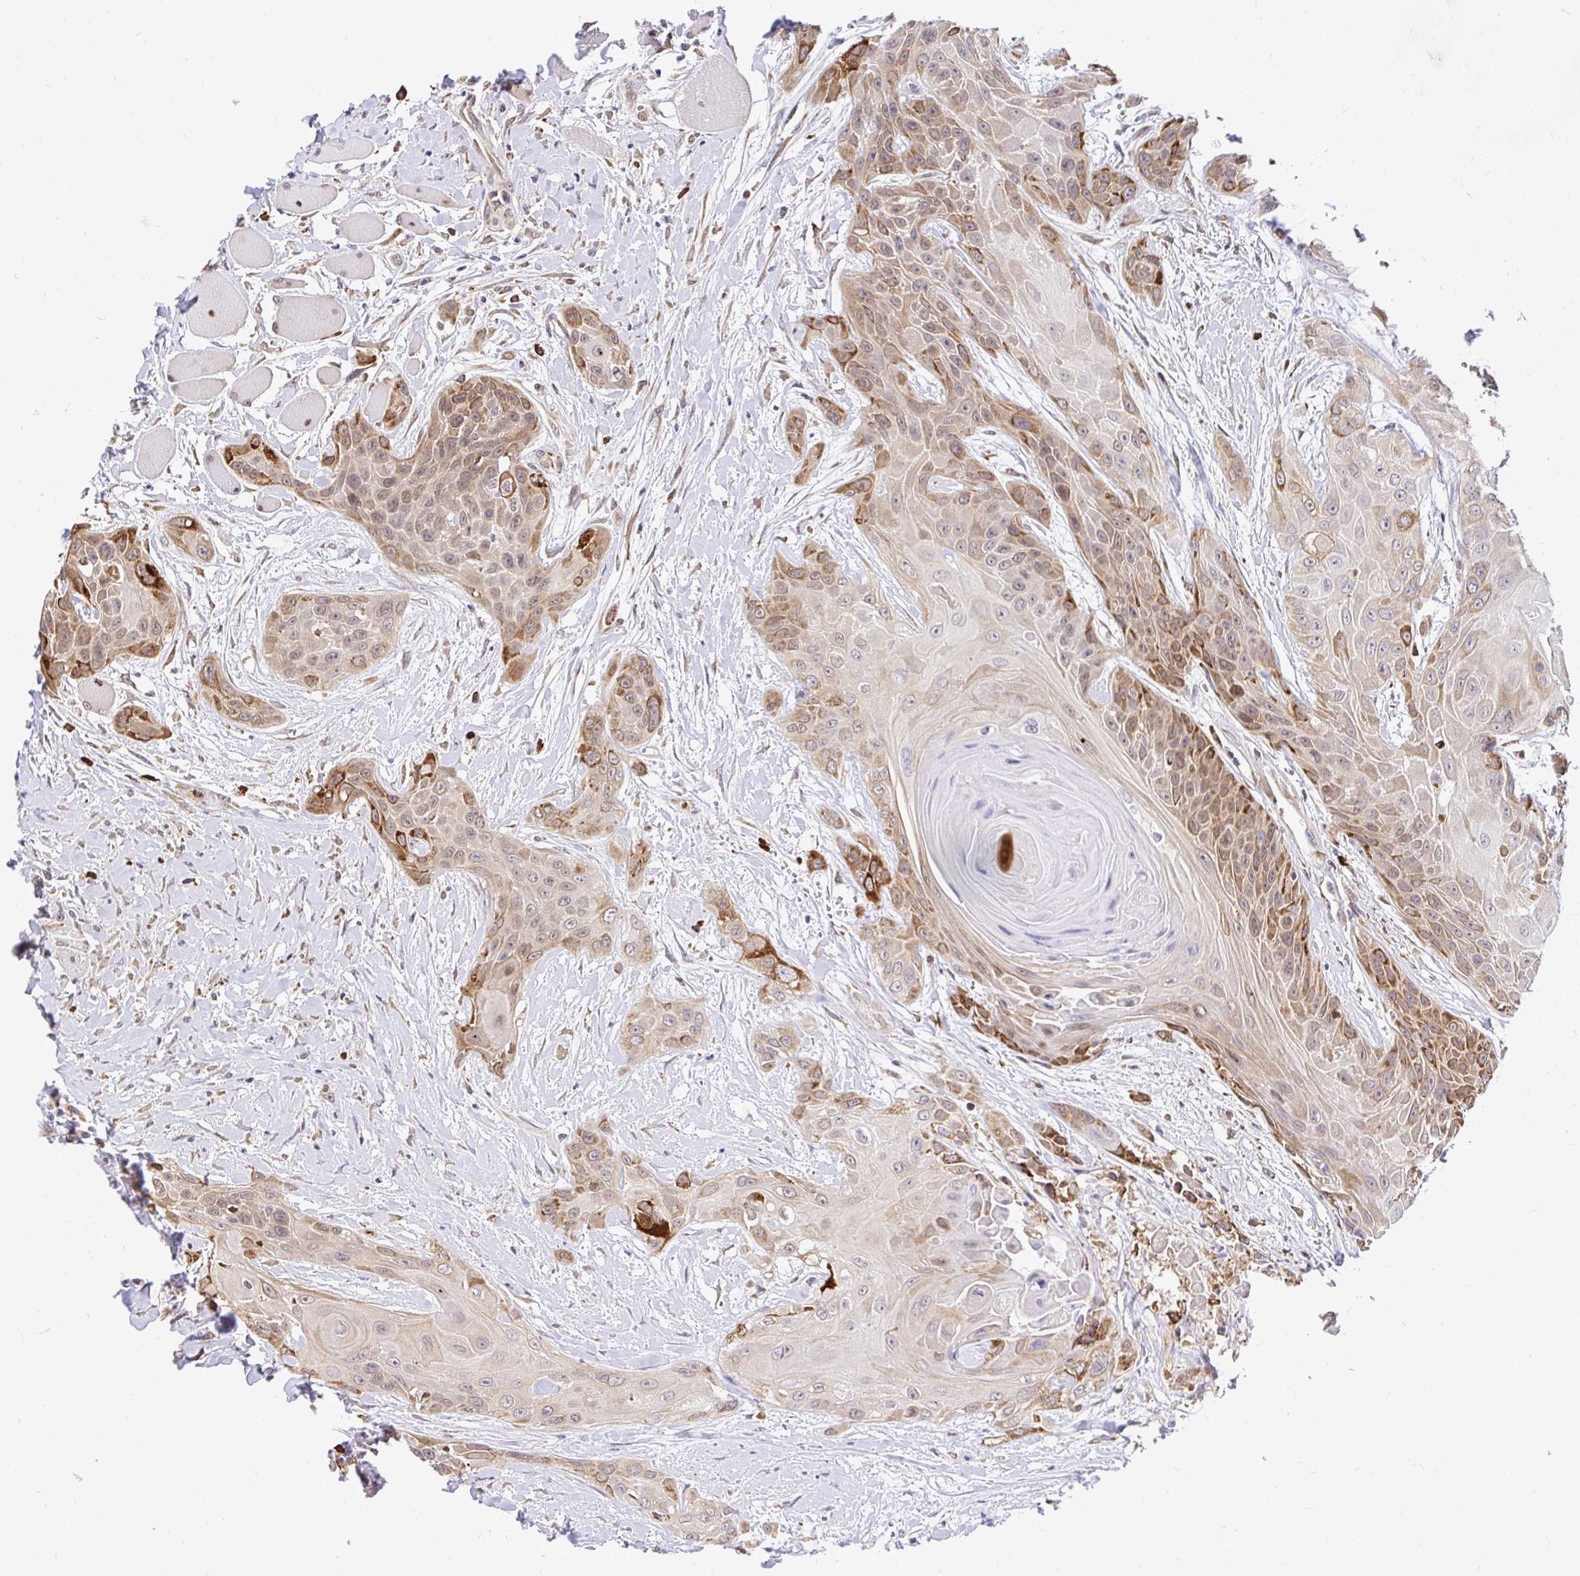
{"staining": {"intensity": "moderate", "quantity": "25%-75%", "location": "cytoplasmic/membranous"}, "tissue": "head and neck cancer", "cell_type": "Tumor cells", "image_type": "cancer", "snomed": [{"axis": "morphology", "description": "Squamous cell carcinoma, NOS"}, {"axis": "topography", "description": "Head-Neck"}], "caption": "This is an image of IHC staining of head and neck squamous cell carcinoma, which shows moderate staining in the cytoplasmic/membranous of tumor cells.", "gene": "NAALAD2", "patient": {"sex": "female", "age": 73}}